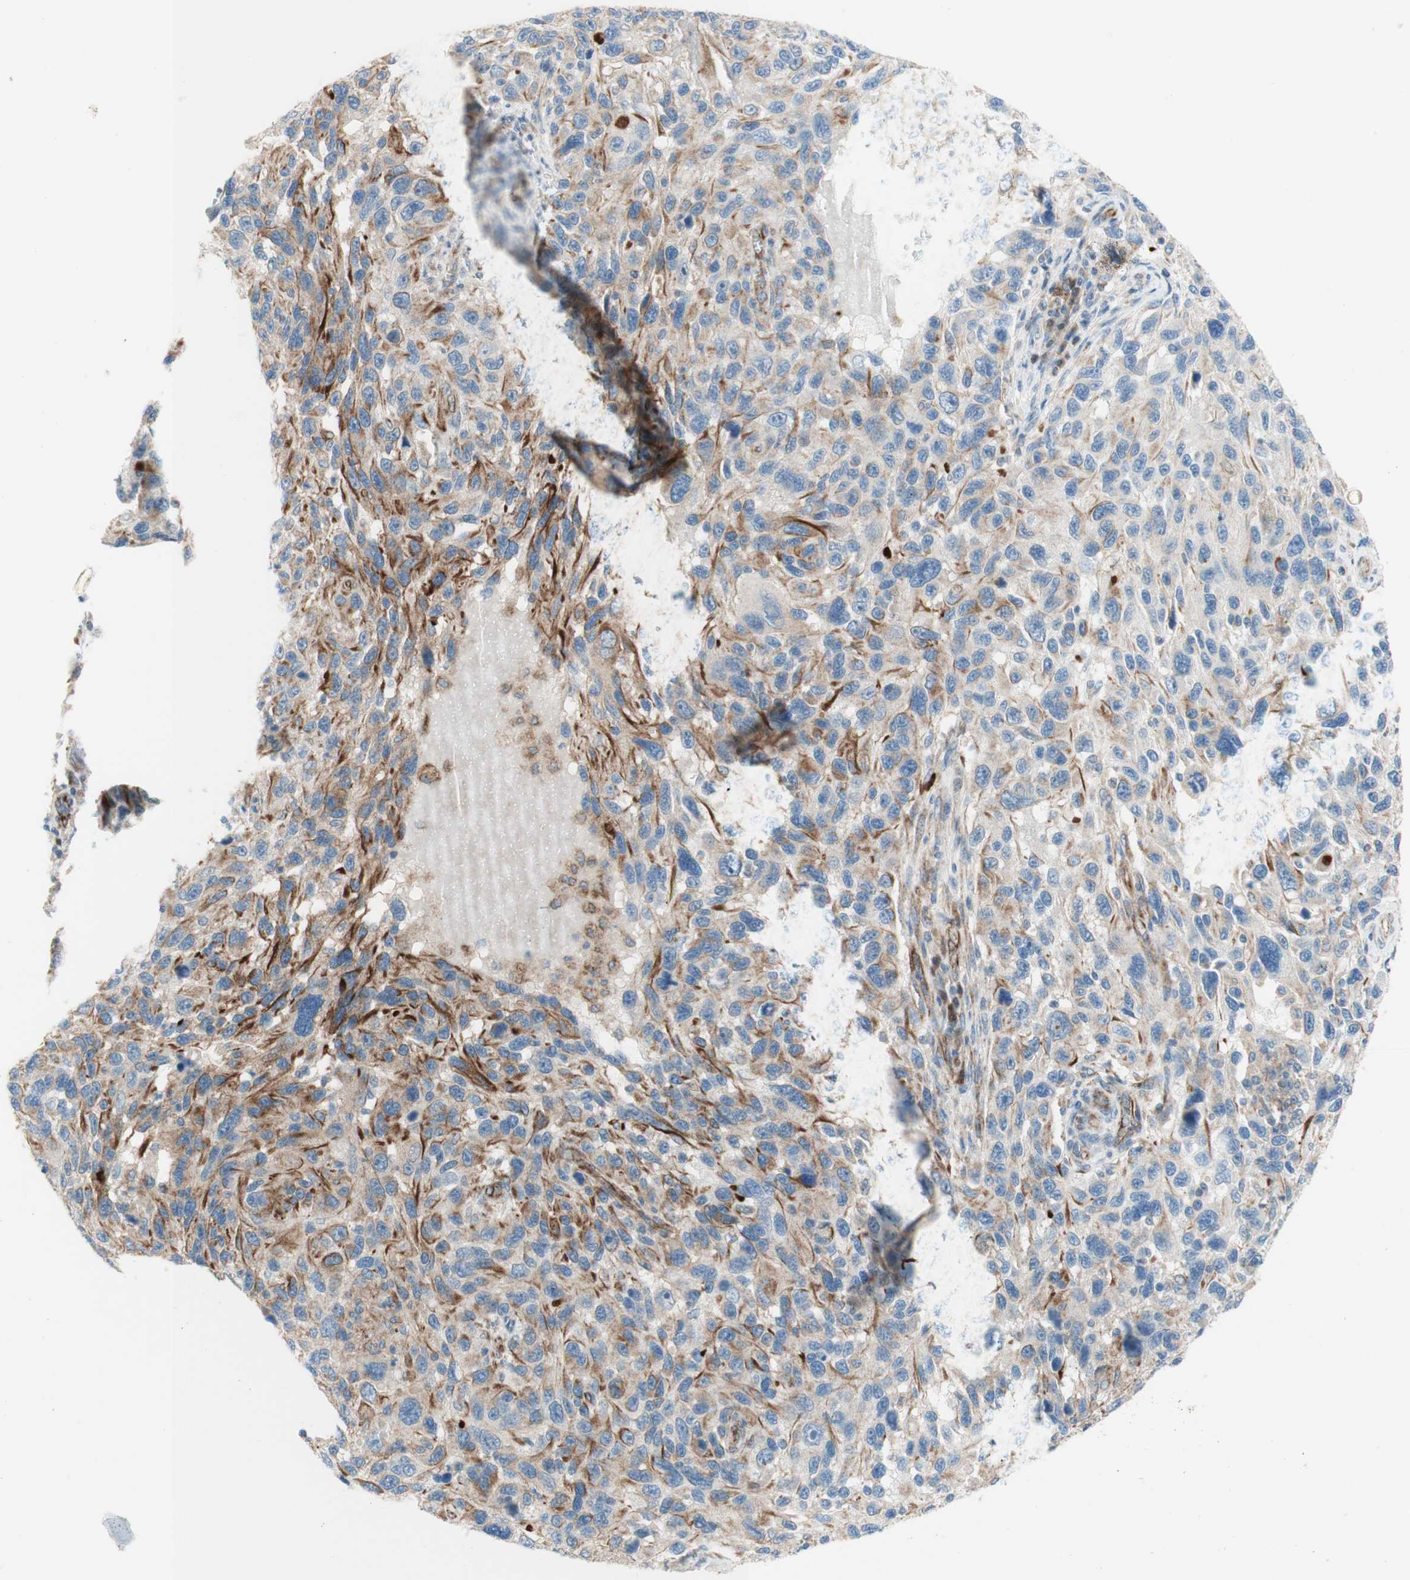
{"staining": {"intensity": "strong", "quantity": "25%-75%", "location": "cytoplasmic/membranous"}, "tissue": "melanoma", "cell_type": "Tumor cells", "image_type": "cancer", "snomed": [{"axis": "morphology", "description": "Malignant melanoma, NOS"}, {"axis": "topography", "description": "Skin"}], "caption": "The photomicrograph demonstrates staining of malignant melanoma, revealing strong cytoplasmic/membranous protein positivity (brown color) within tumor cells.", "gene": "POU2AF1", "patient": {"sex": "male", "age": 53}}